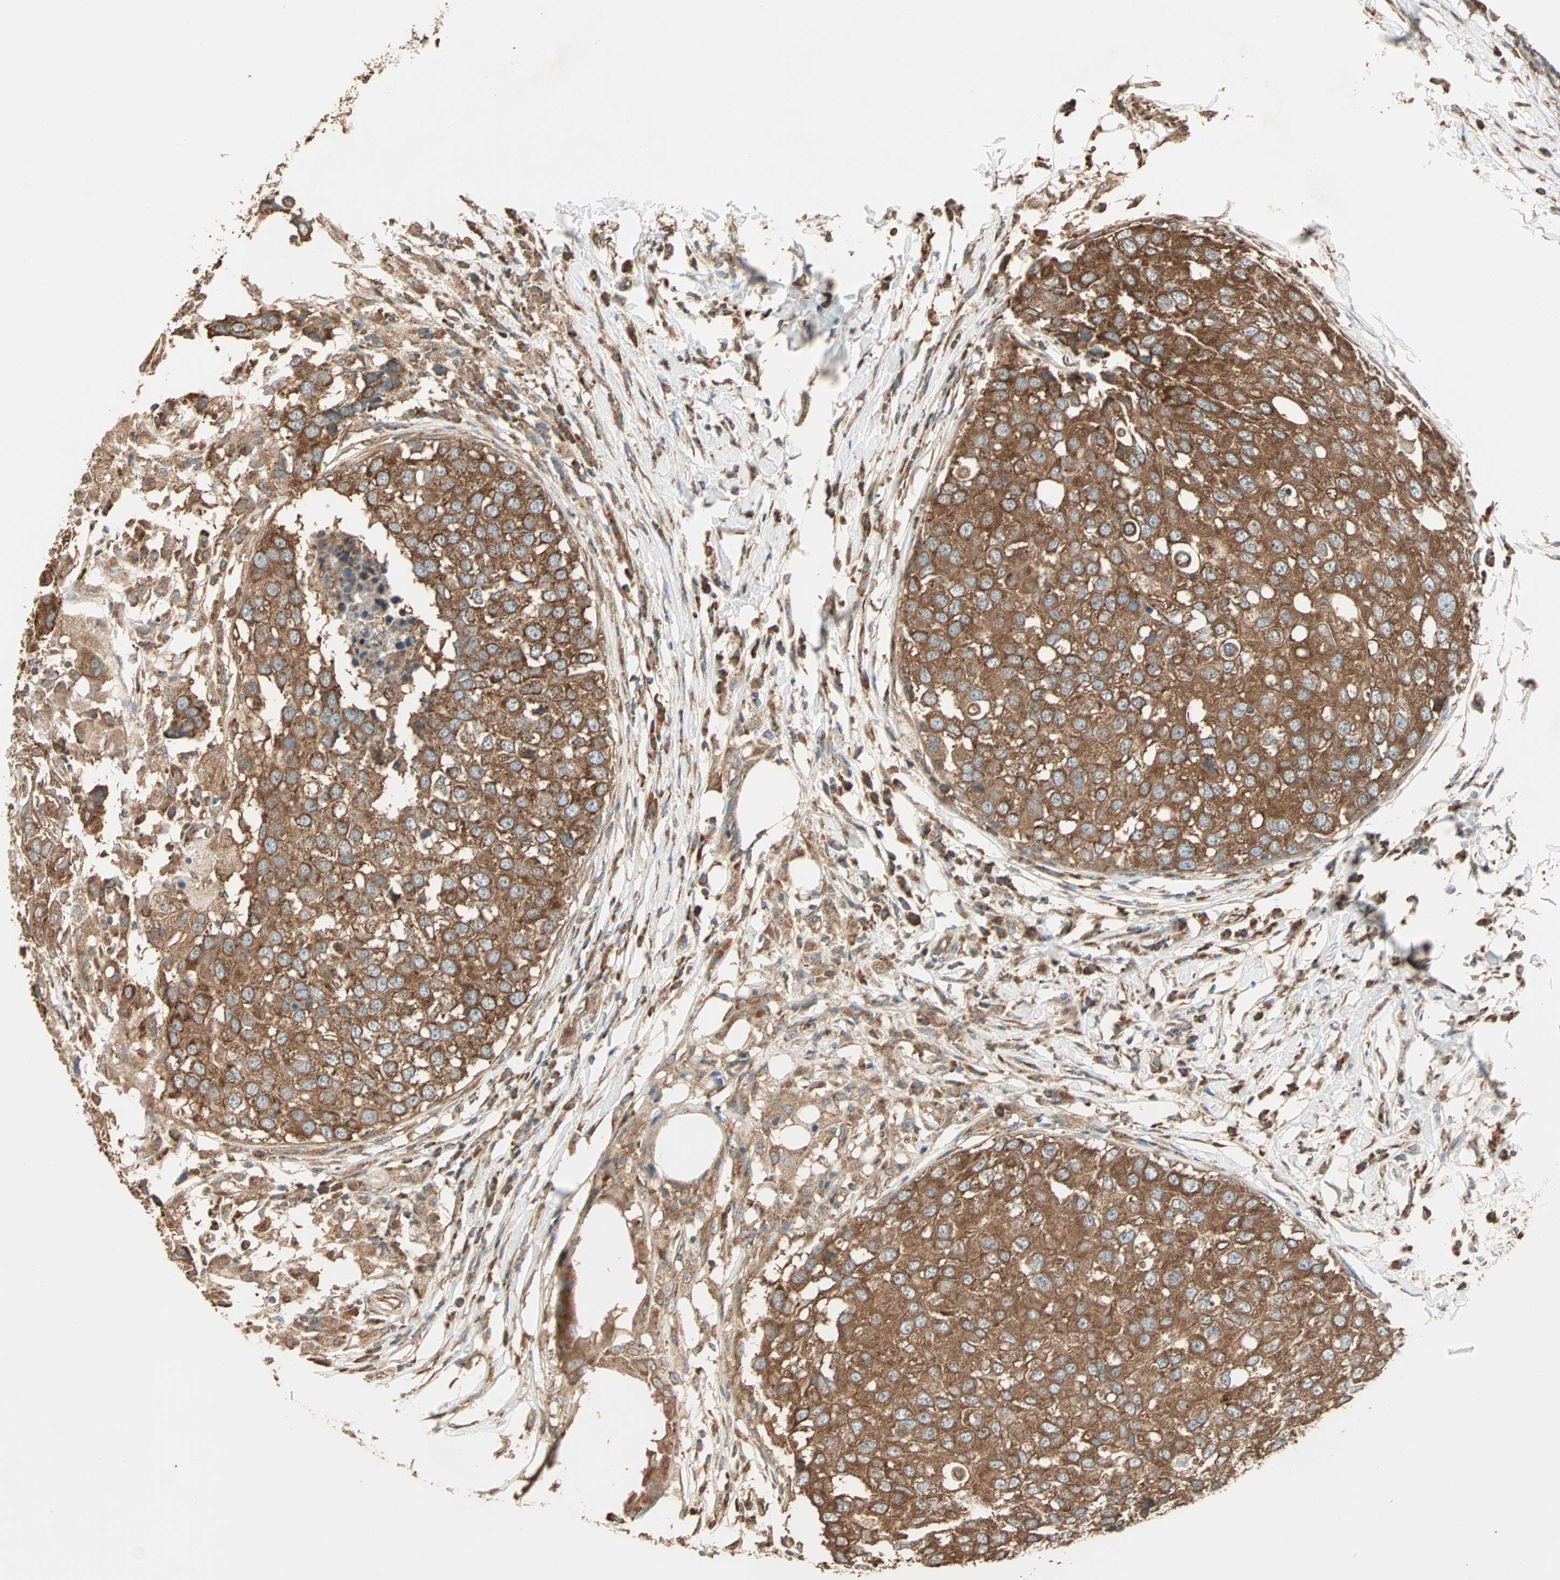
{"staining": {"intensity": "strong", "quantity": ">75%", "location": "cytoplasmic/membranous"}, "tissue": "breast cancer", "cell_type": "Tumor cells", "image_type": "cancer", "snomed": [{"axis": "morphology", "description": "Duct carcinoma"}, {"axis": "topography", "description": "Breast"}], "caption": "DAB immunohistochemical staining of infiltrating ductal carcinoma (breast) demonstrates strong cytoplasmic/membranous protein expression in approximately >75% of tumor cells. The protein is shown in brown color, while the nuclei are stained blue.", "gene": "EIF4G2", "patient": {"sex": "female", "age": 27}}